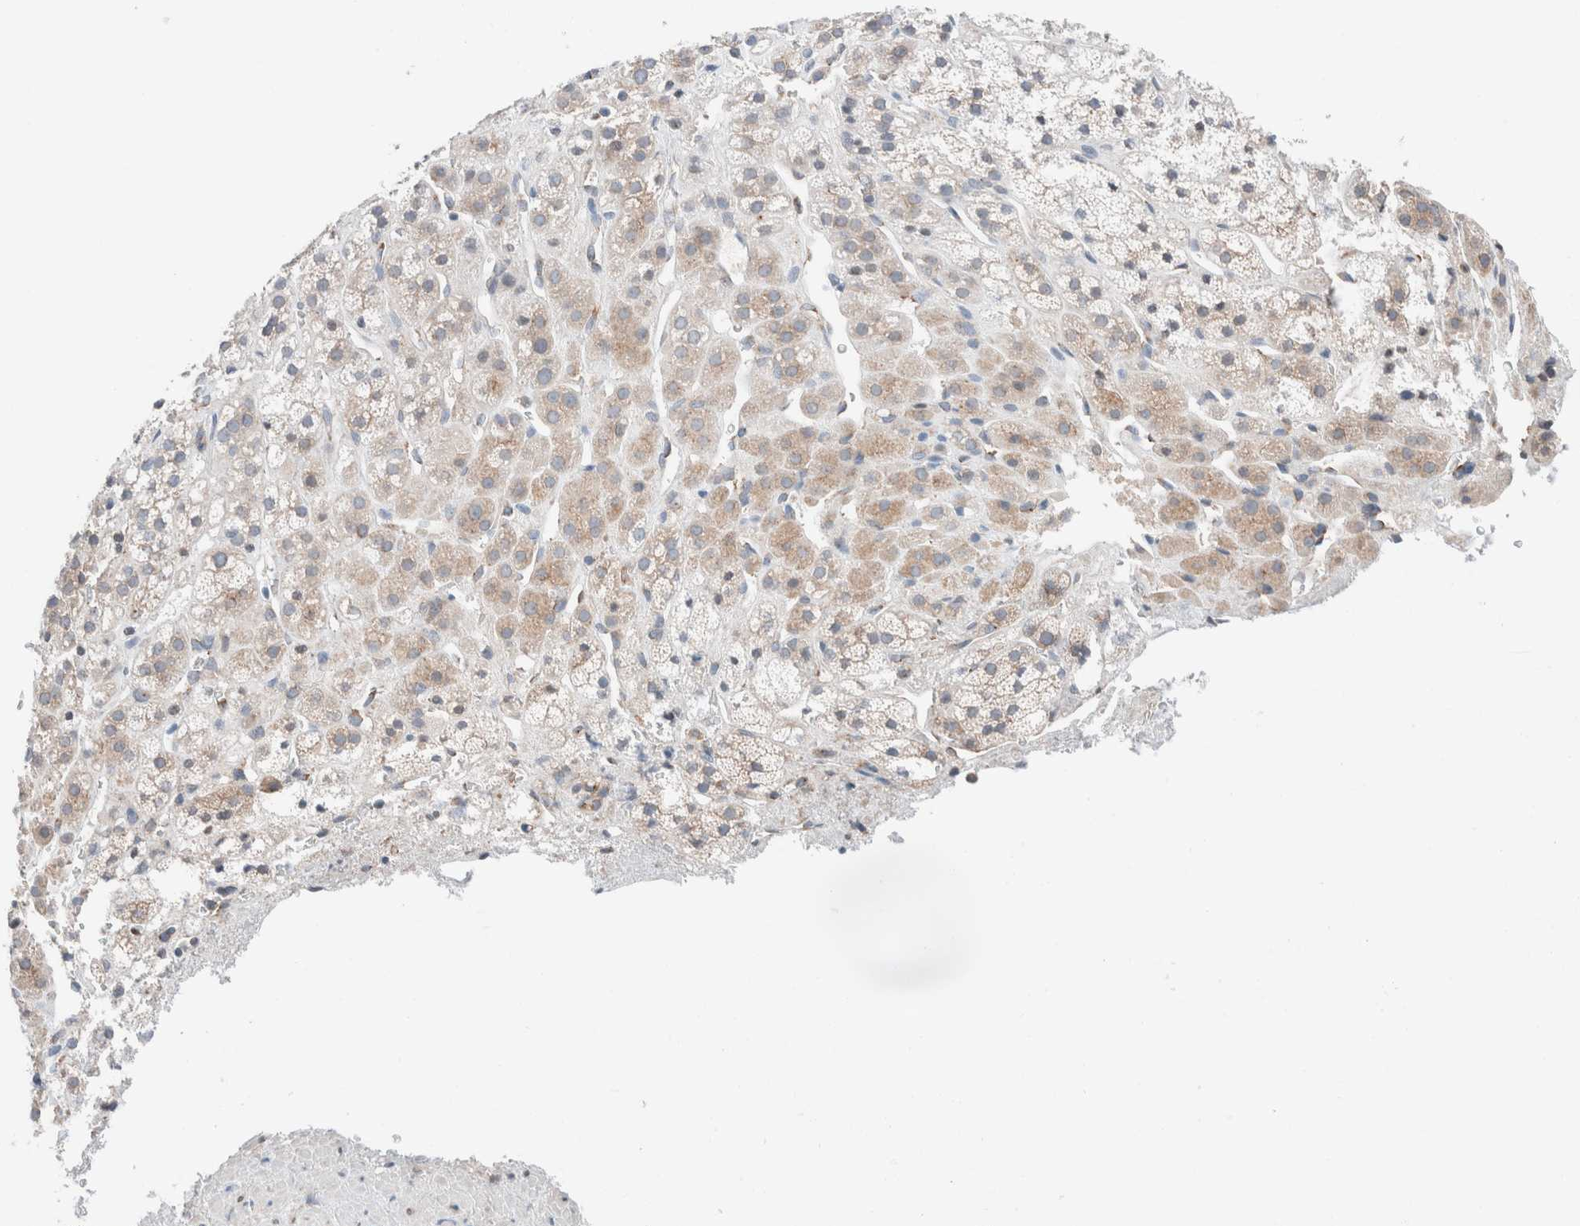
{"staining": {"intensity": "weak", "quantity": "25%-75%", "location": "cytoplasmic/membranous"}, "tissue": "adrenal gland", "cell_type": "Glandular cells", "image_type": "normal", "snomed": [{"axis": "morphology", "description": "Normal tissue, NOS"}, {"axis": "topography", "description": "Adrenal gland"}], "caption": "This is a photomicrograph of immunohistochemistry (IHC) staining of benign adrenal gland, which shows weak staining in the cytoplasmic/membranous of glandular cells.", "gene": "CASC3", "patient": {"sex": "male", "age": 56}}